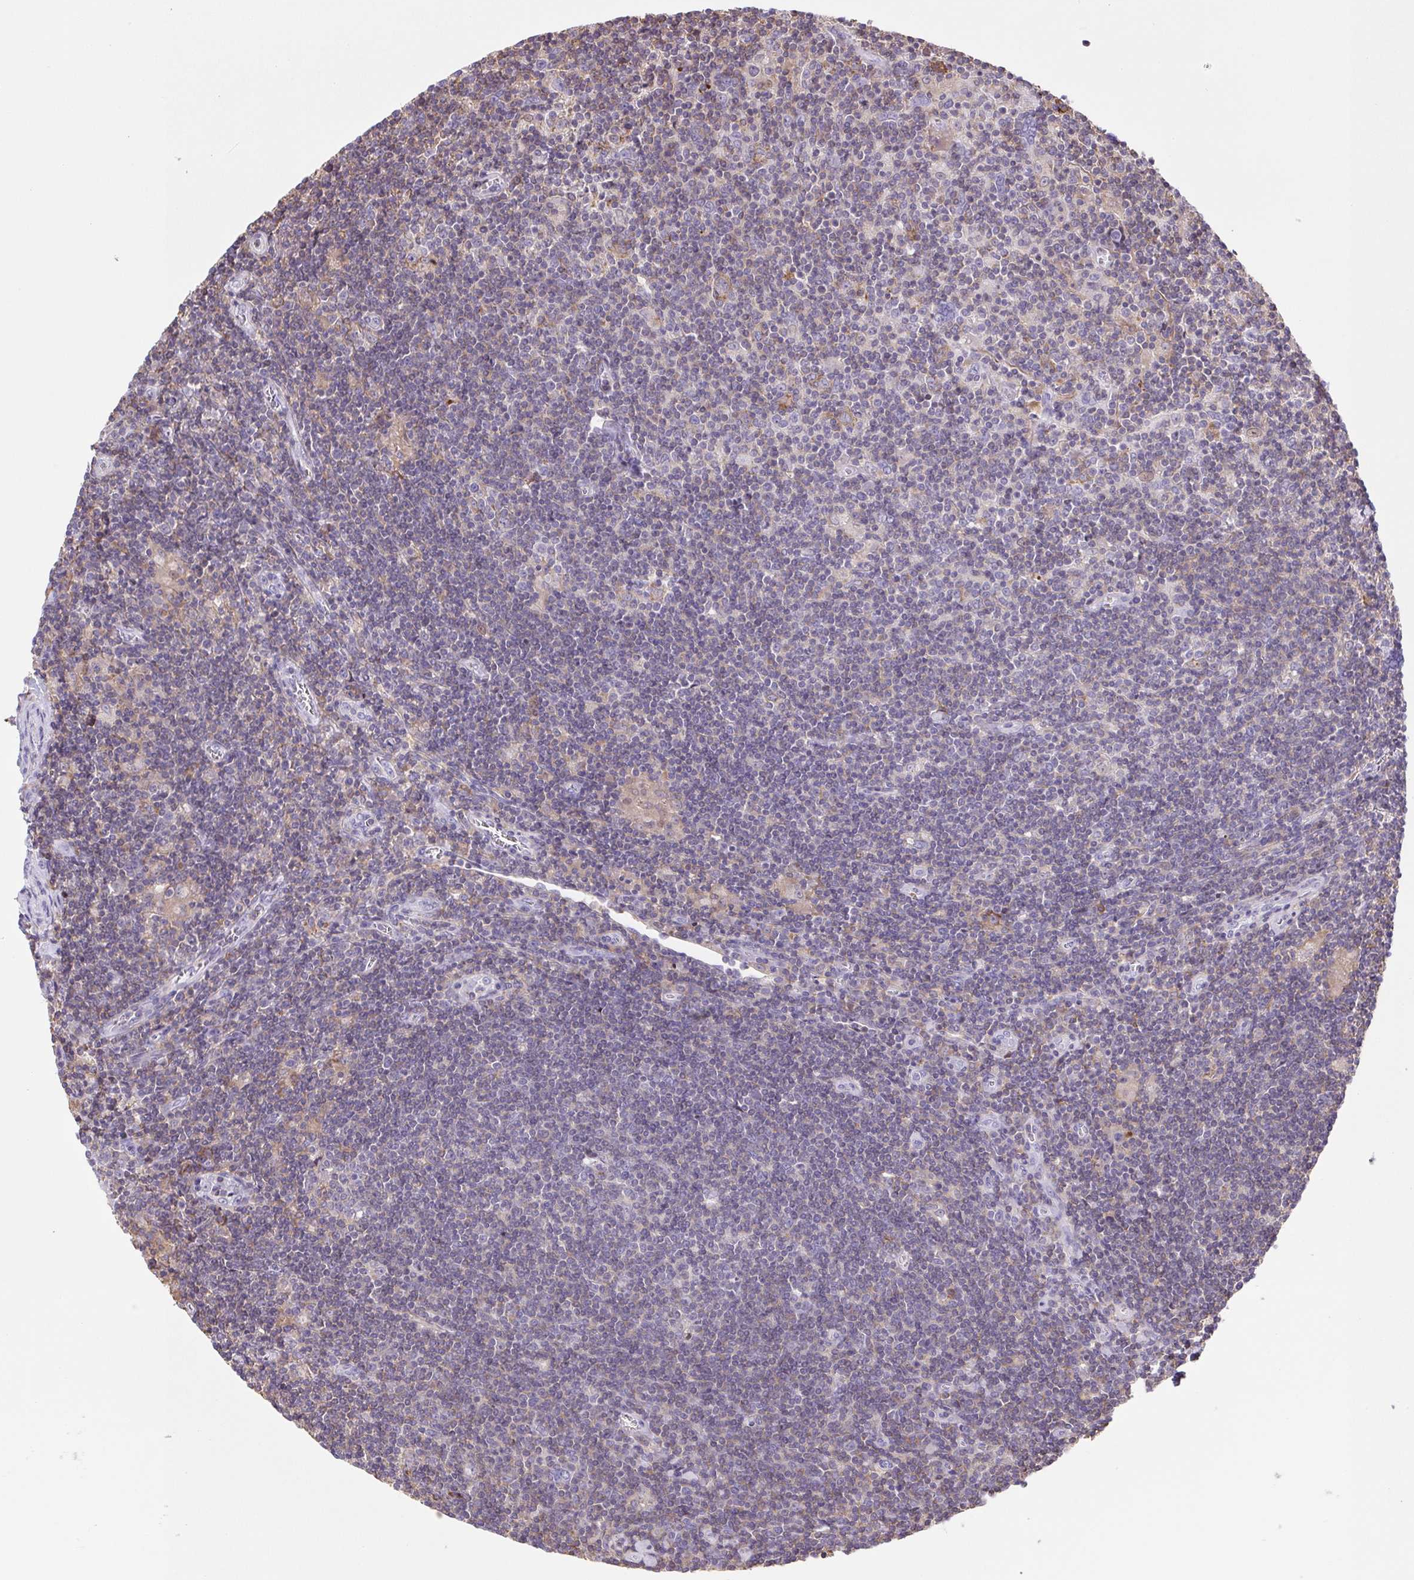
{"staining": {"intensity": "negative", "quantity": "none", "location": "none"}, "tissue": "lymphoma", "cell_type": "Tumor cells", "image_type": "cancer", "snomed": [{"axis": "morphology", "description": "Hodgkin's disease, NOS"}, {"axis": "topography", "description": "Lymph node"}], "caption": "Tumor cells show no significant expression in lymphoma. (Stains: DAB (3,3'-diaminobenzidine) IHC with hematoxylin counter stain, Microscopy: brightfield microscopy at high magnification).", "gene": "TPRG1", "patient": {"sex": "male", "age": 40}}